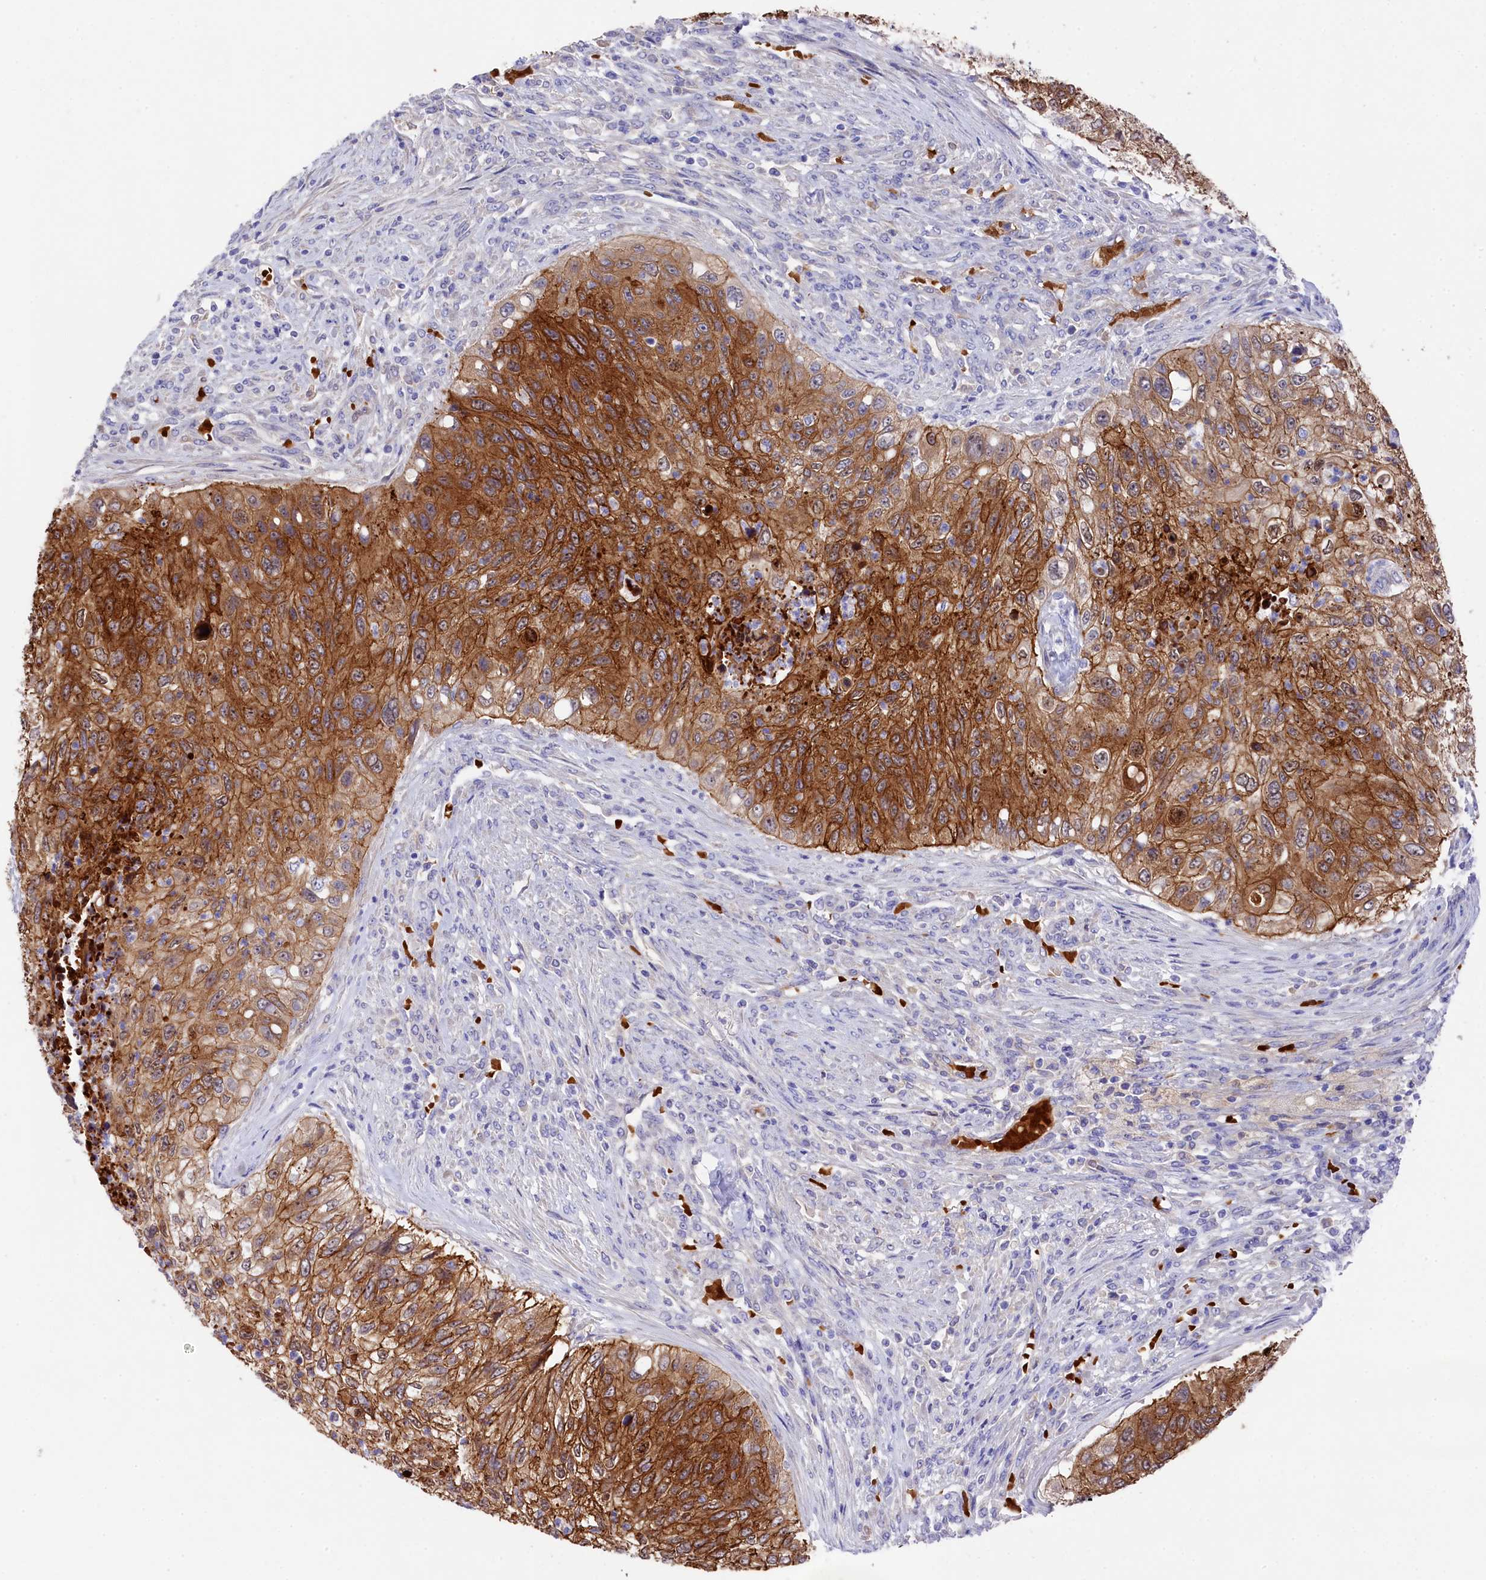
{"staining": {"intensity": "strong", "quantity": ">75%", "location": "cytoplasmic/membranous,nuclear"}, "tissue": "urothelial cancer", "cell_type": "Tumor cells", "image_type": "cancer", "snomed": [{"axis": "morphology", "description": "Urothelial carcinoma, High grade"}, {"axis": "topography", "description": "Urinary bladder"}], "caption": "IHC of human urothelial carcinoma (high-grade) shows high levels of strong cytoplasmic/membranous and nuclear expression in approximately >75% of tumor cells. (IHC, brightfield microscopy, high magnification).", "gene": "LHFPL4", "patient": {"sex": "female", "age": 60}}